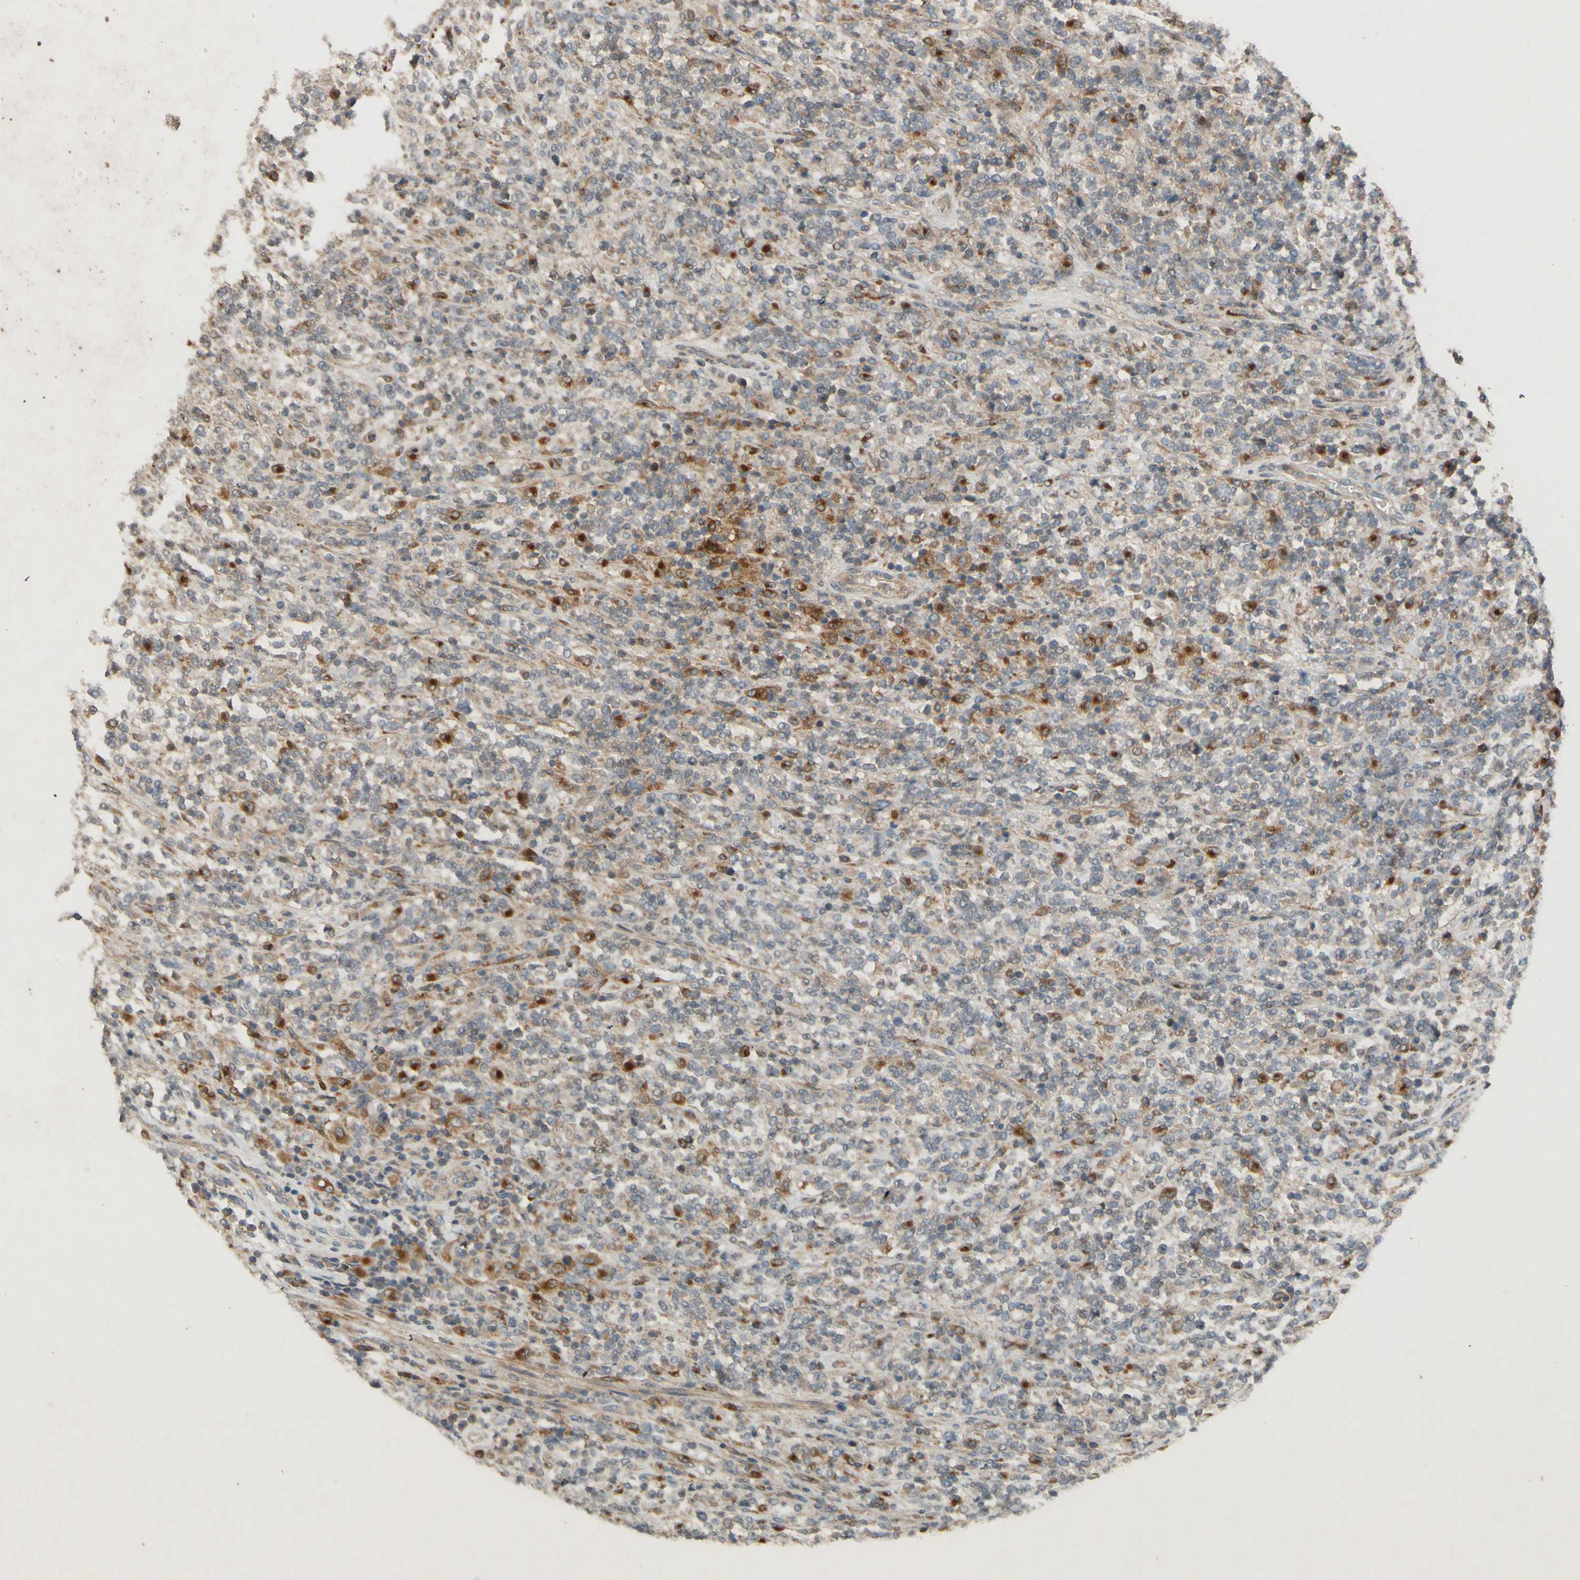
{"staining": {"intensity": "weak", "quantity": "25%-75%", "location": "cytoplasmic/membranous"}, "tissue": "lymphoma", "cell_type": "Tumor cells", "image_type": "cancer", "snomed": [{"axis": "morphology", "description": "Malignant lymphoma, non-Hodgkin's type, High grade"}, {"axis": "topography", "description": "Soft tissue"}], "caption": "The micrograph displays staining of lymphoma, revealing weak cytoplasmic/membranous protein positivity (brown color) within tumor cells.", "gene": "ATP6V1F", "patient": {"sex": "male", "age": 18}}